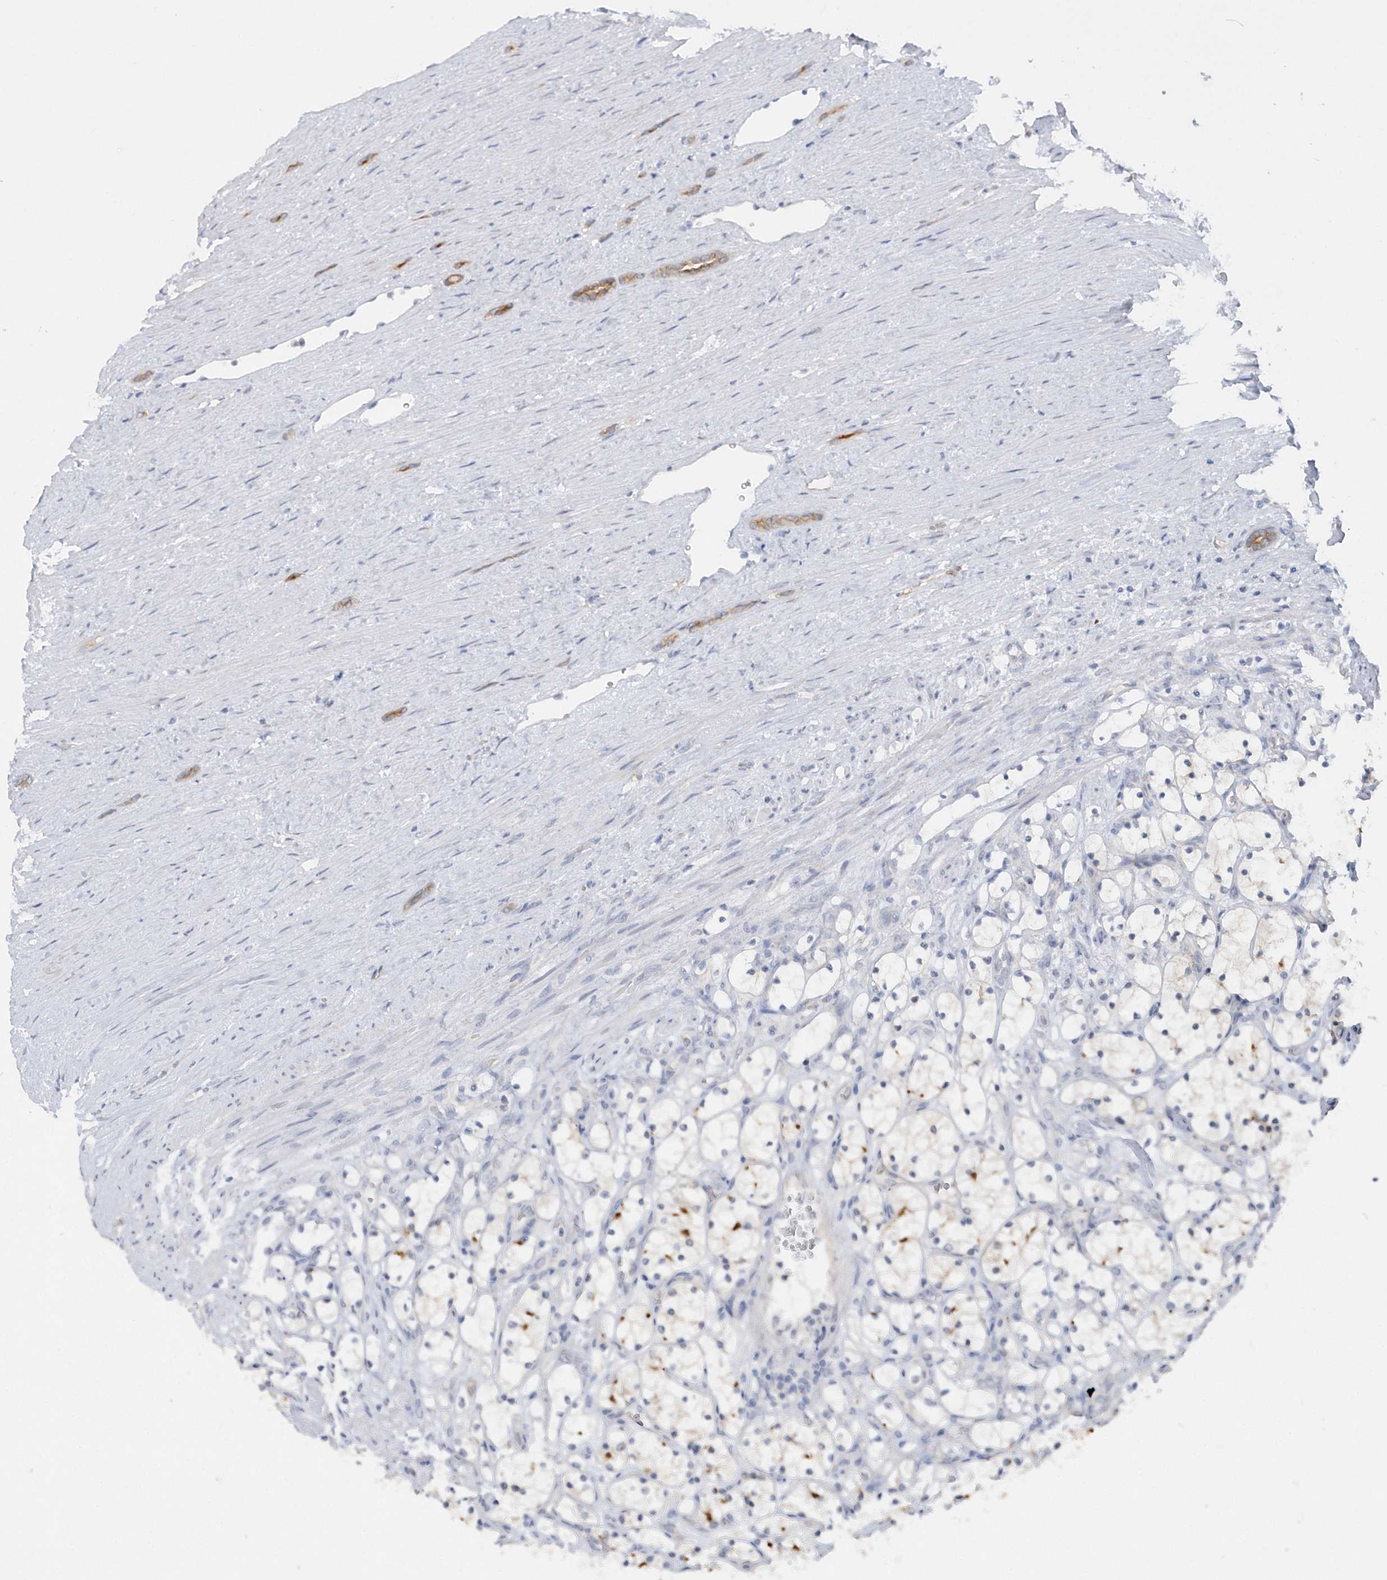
{"staining": {"intensity": "moderate", "quantity": "<25%", "location": "cytoplasmic/membranous"}, "tissue": "renal cancer", "cell_type": "Tumor cells", "image_type": "cancer", "snomed": [{"axis": "morphology", "description": "Adenocarcinoma, NOS"}, {"axis": "topography", "description": "Kidney"}], "caption": "A histopathology image of renal cancer stained for a protein exhibits moderate cytoplasmic/membranous brown staining in tumor cells. Nuclei are stained in blue.", "gene": "RPE", "patient": {"sex": "female", "age": 69}}